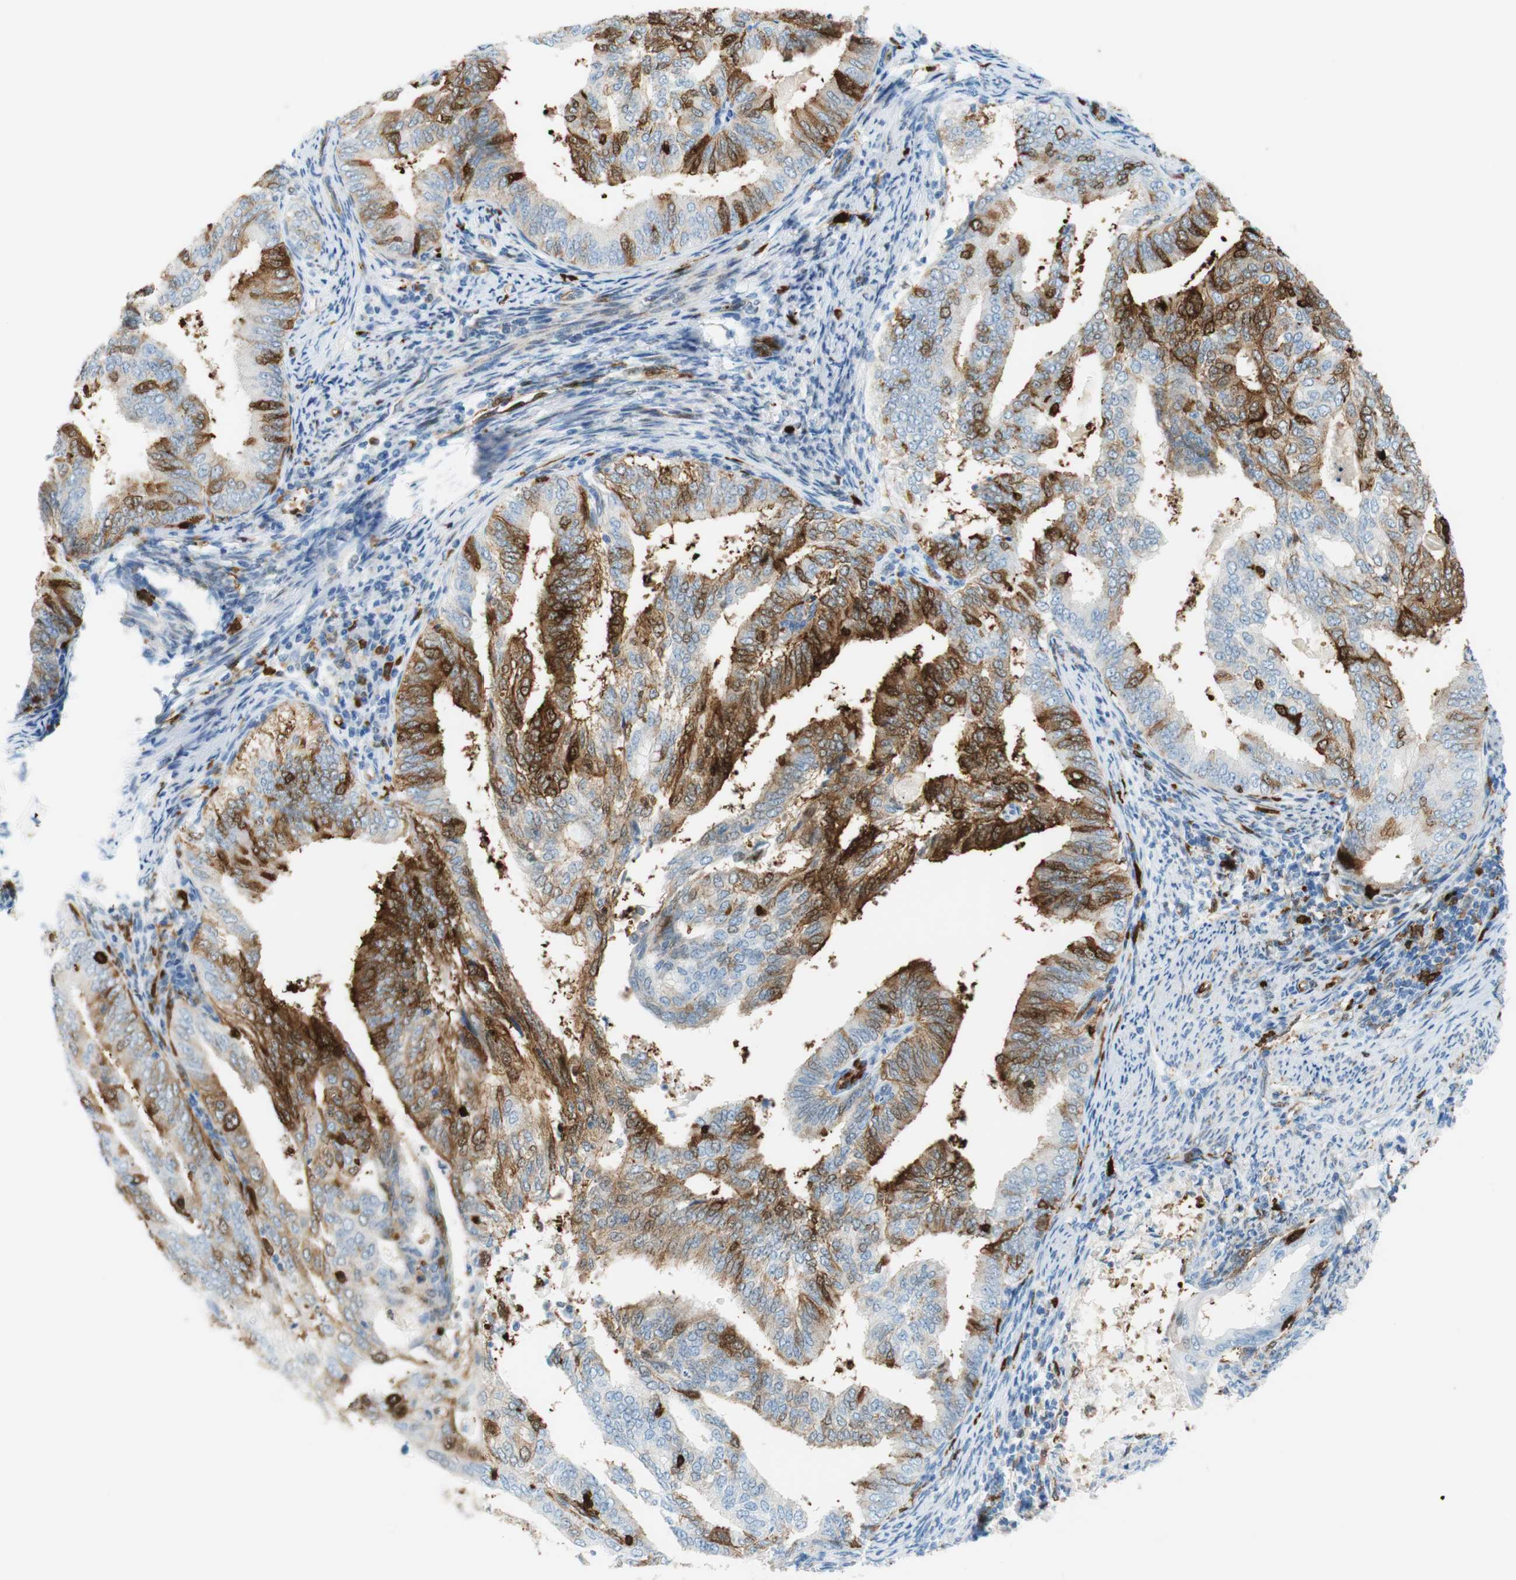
{"staining": {"intensity": "strong", "quantity": "25%-75%", "location": "cytoplasmic/membranous"}, "tissue": "endometrial cancer", "cell_type": "Tumor cells", "image_type": "cancer", "snomed": [{"axis": "morphology", "description": "Adenocarcinoma, NOS"}, {"axis": "topography", "description": "Endometrium"}], "caption": "Endometrial cancer (adenocarcinoma) stained with a protein marker displays strong staining in tumor cells.", "gene": "STMN1", "patient": {"sex": "female", "age": 58}}